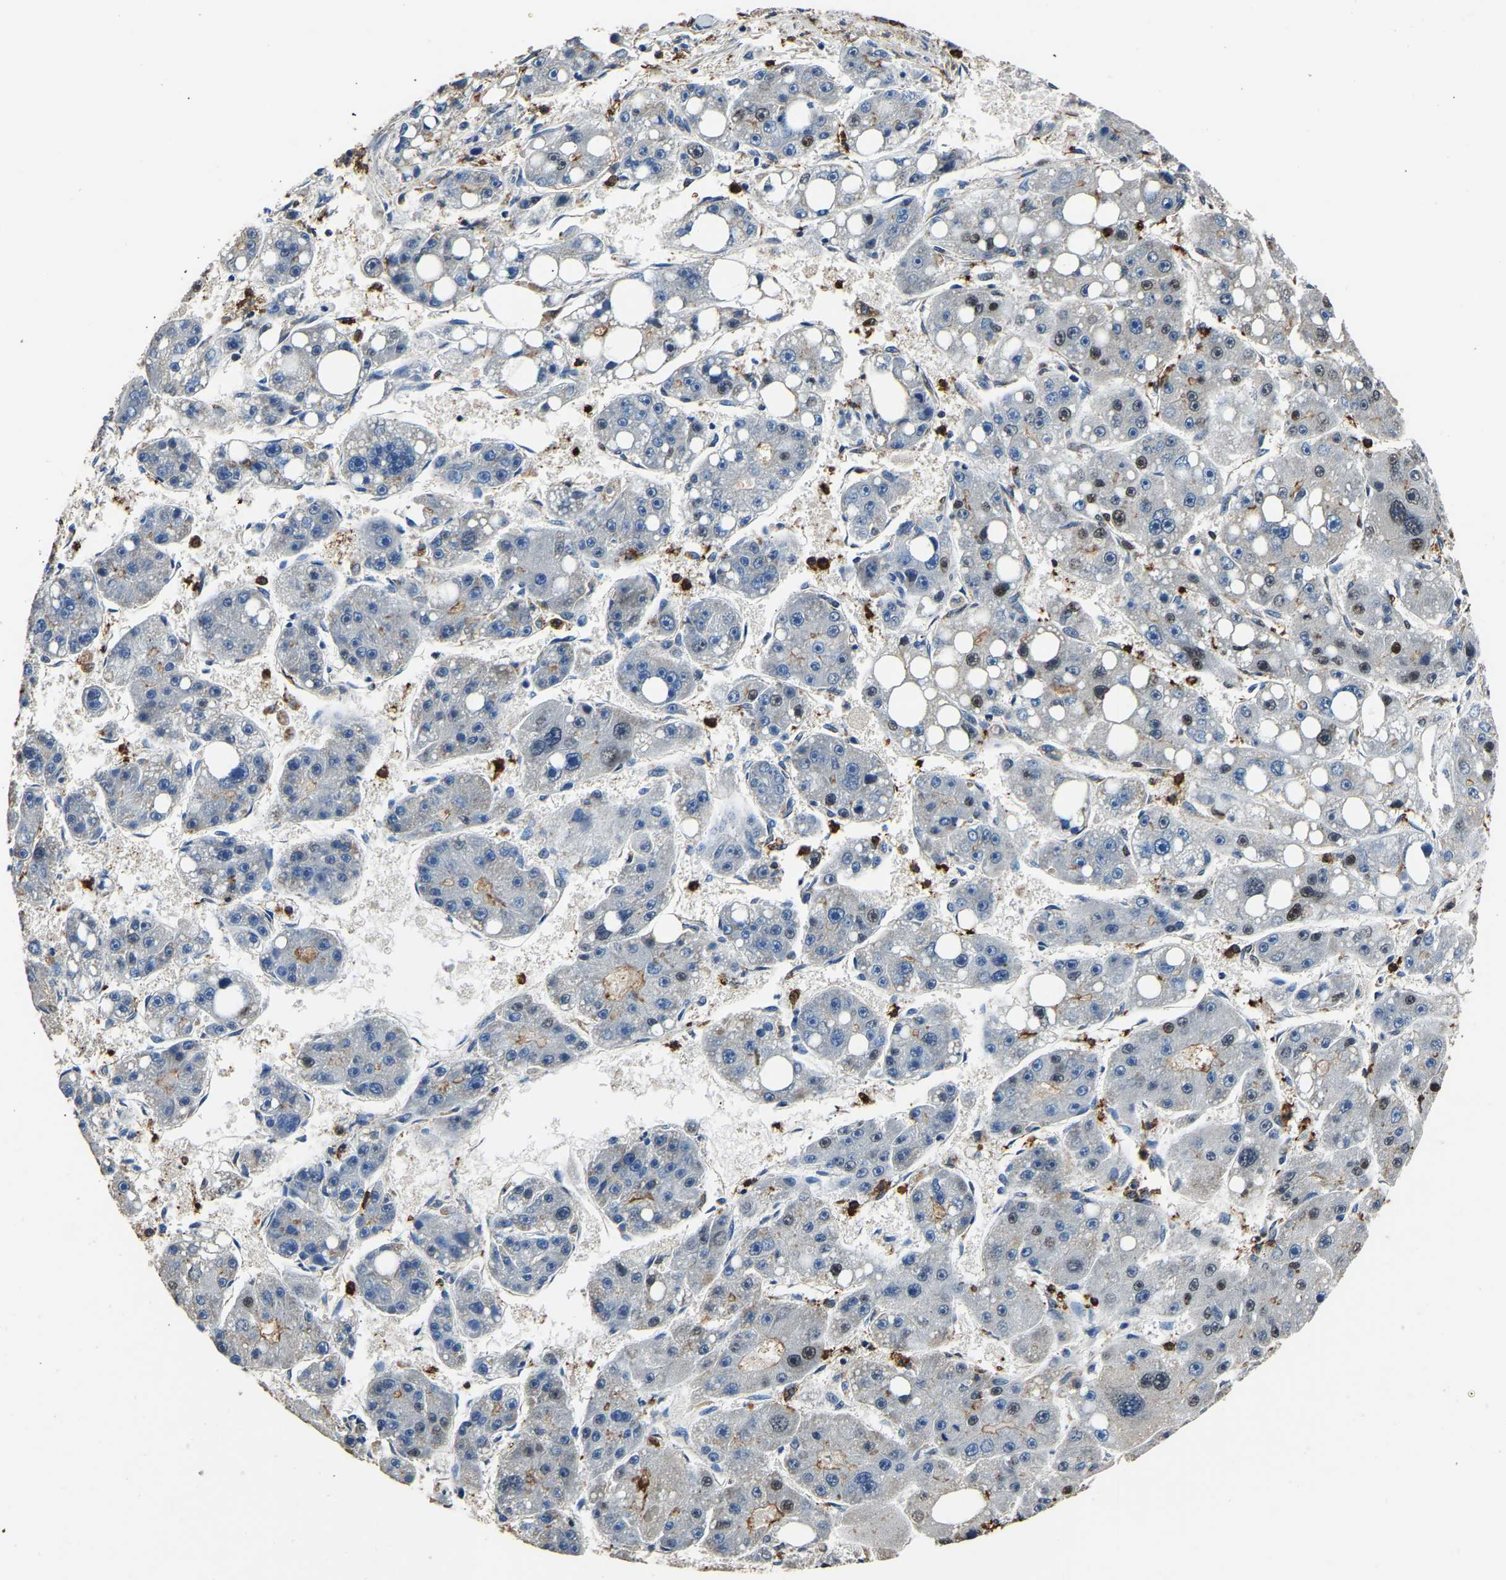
{"staining": {"intensity": "moderate", "quantity": "<25%", "location": "nuclear"}, "tissue": "liver cancer", "cell_type": "Tumor cells", "image_type": "cancer", "snomed": [{"axis": "morphology", "description": "Carcinoma, Hepatocellular, NOS"}, {"axis": "topography", "description": "Liver"}], "caption": "A brown stain highlights moderate nuclear staining of a protein in hepatocellular carcinoma (liver) tumor cells.", "gene": "SAFB", "patient": {"sex": "female", "age": 61}}